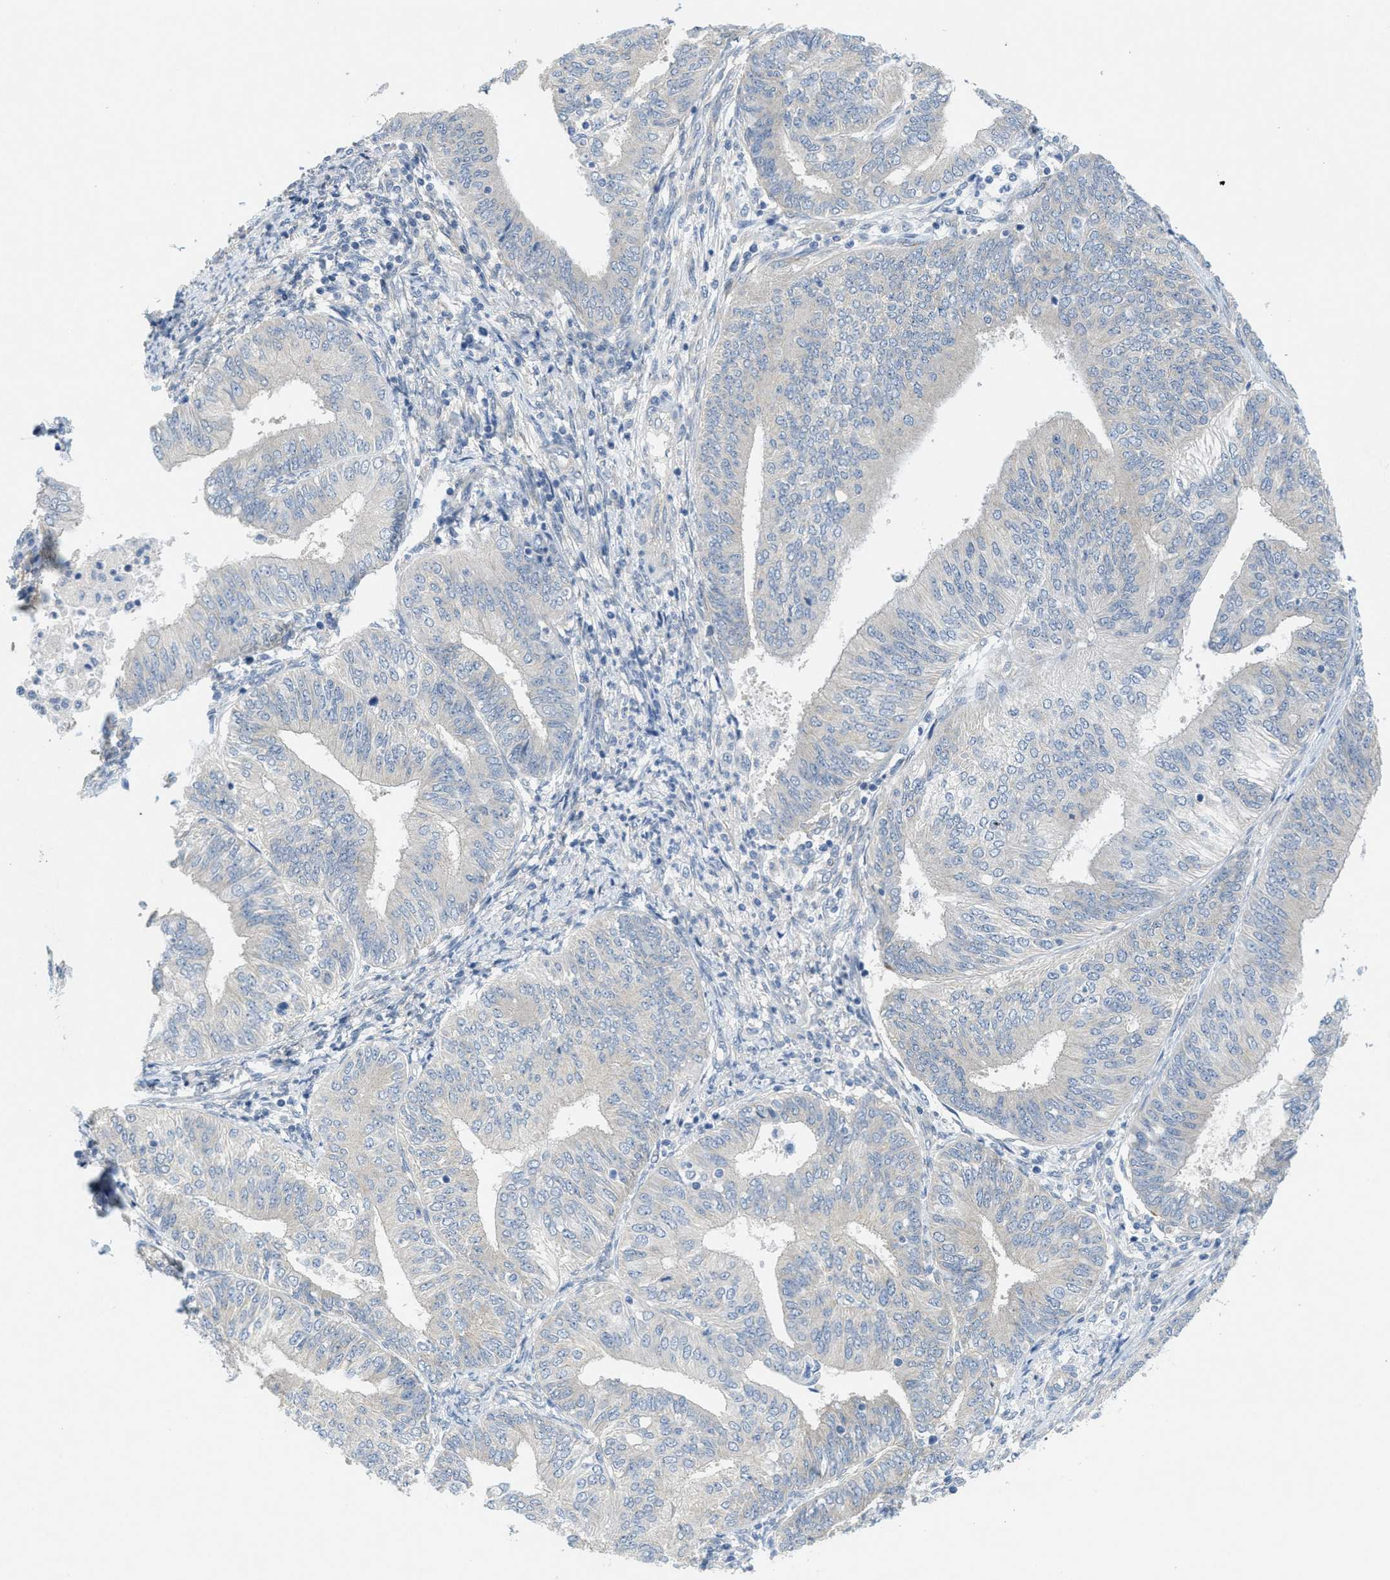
{"staining": {"intensity": "negative", "quantity": "none", "location": "none"}, "tissue": "endometrial cancer", "cell_type": "Tumor cells", "image_type": "cancer", "snomed": [{"axis": "morphology", "description": "Adenocarcinoma, NOS"}, {"axis": "topography", "description": "Endometrium"}], "caption": "Immunohistochemistry of endometrial cancer (adenocarcinoma) reveals no expression in tumor cells.", "gene": "ZFYVE9", "patient": {"sex": "female", "age": 58}}